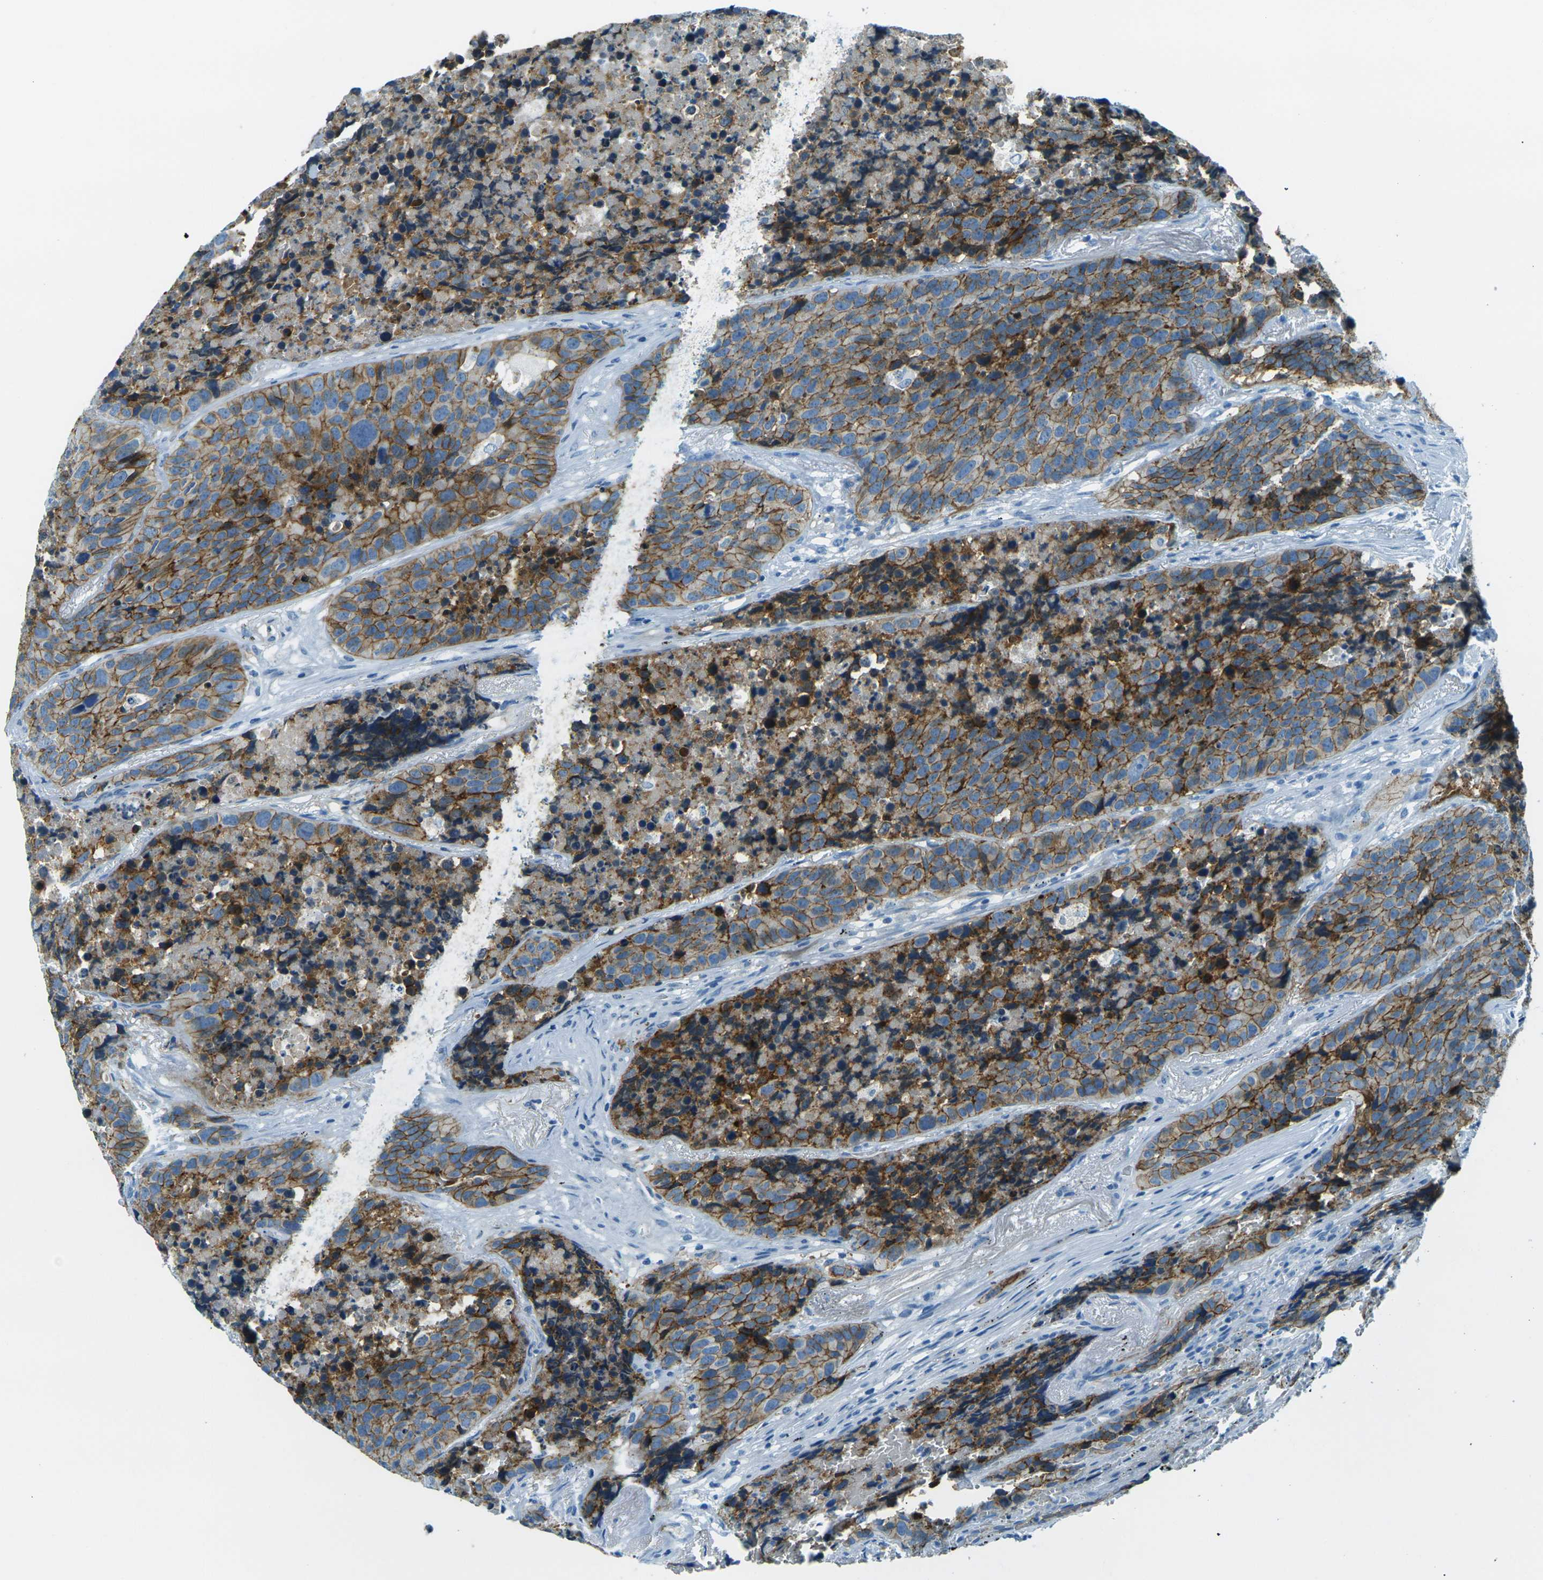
{"staining": {"intensity": "strong", "quantity": ">75%", "location": "cytoplasmic/membranous"}, "tissue": "carcinoid", "cell_type": "Tumor cells", "image_type": "cancer", "snomed": [{"axis": "morphology", "description": "Carcinoid, malignant, NOS"}, {"axis": "topography", "description": "Lung"}], "caption": "Immunohistochemistry (IHC) of human malignant carcinoid exhibits high levels of strong cytoplasmic/membranous expression in about >75% of tumor cells.", "gene": "OCLN", "patient": {"sex": "male", "age": 60}}